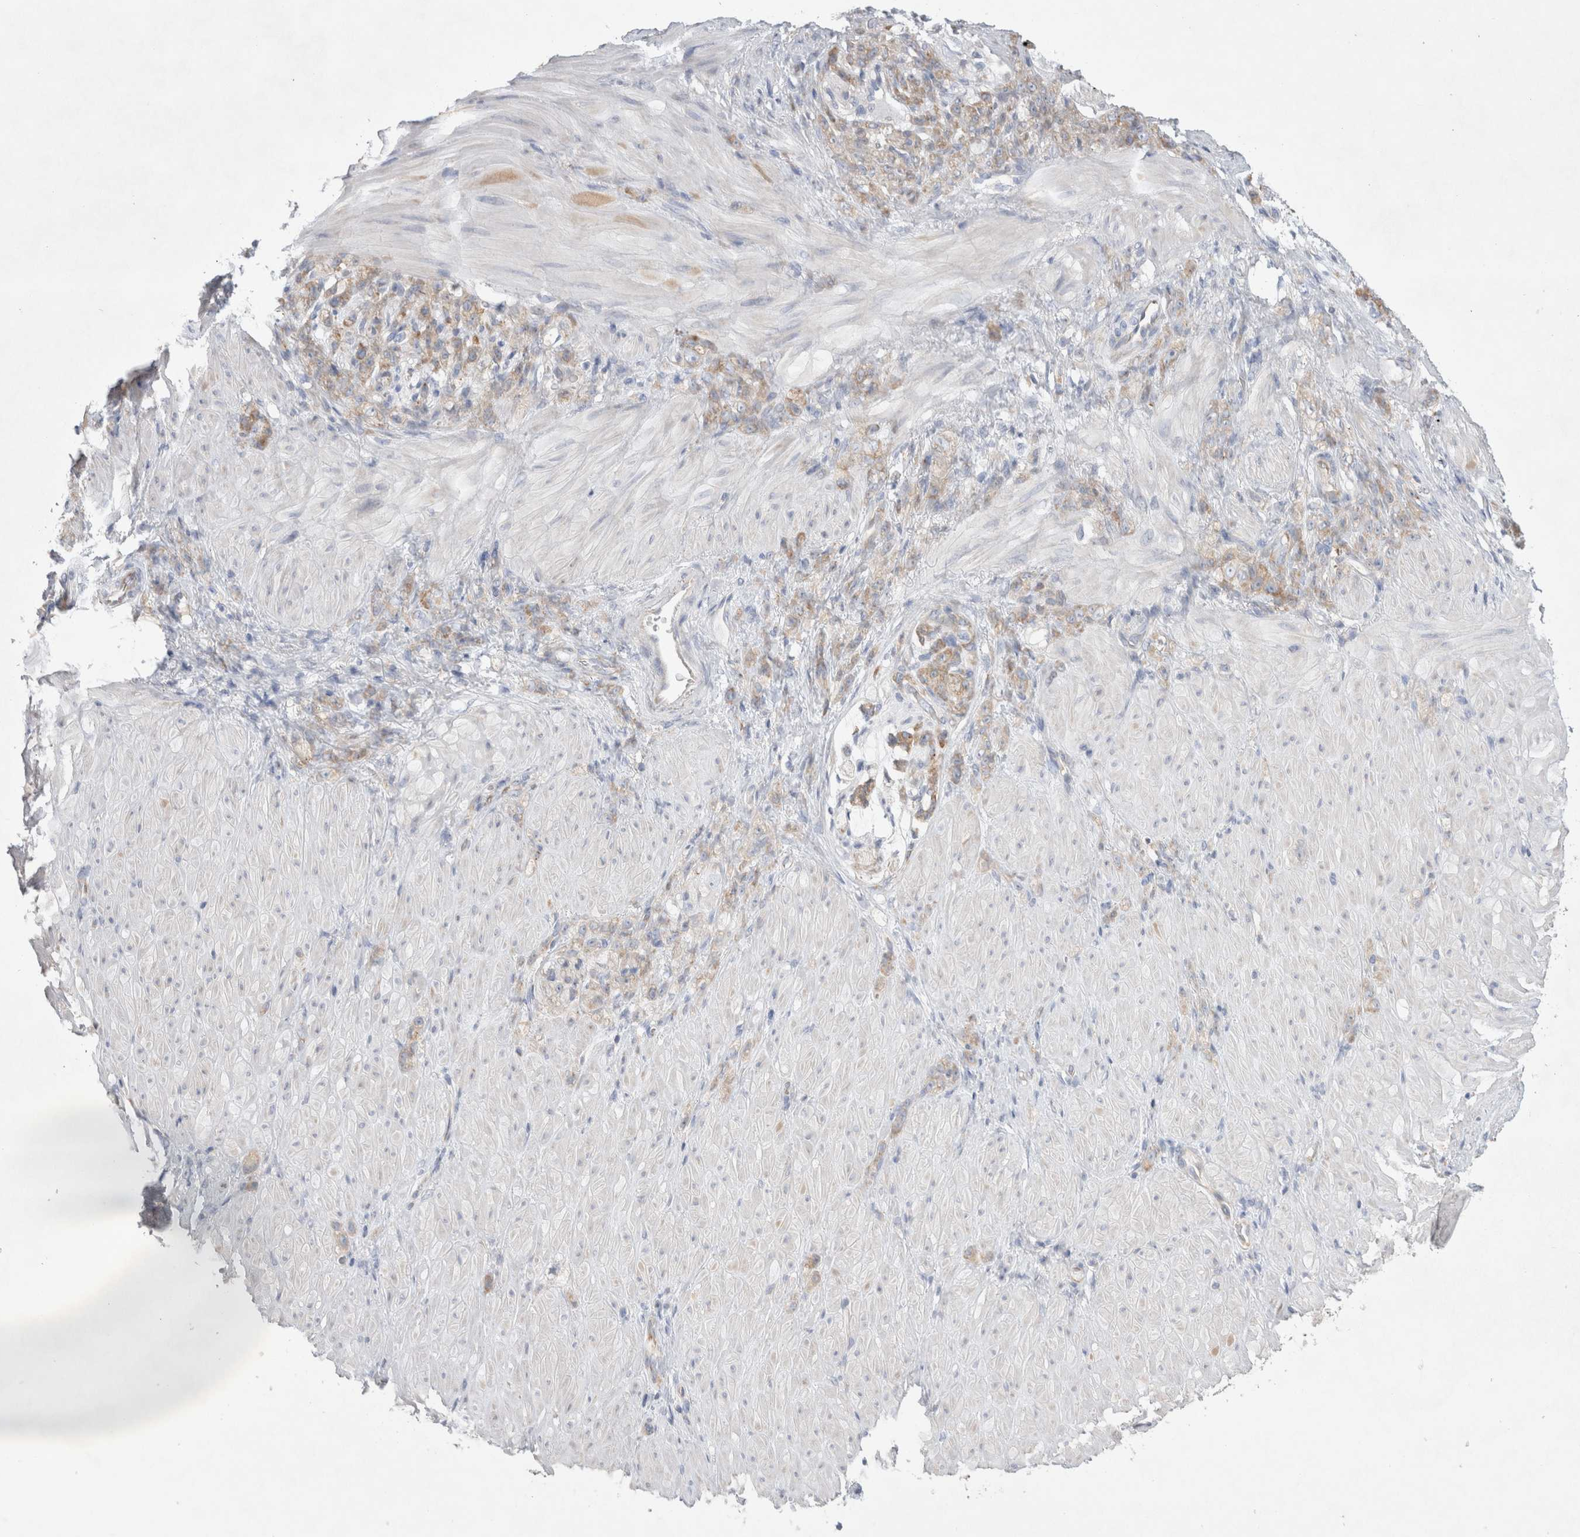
{"staining": {"intensity": "weak", "quantity": "25%-75%", "location": "cytoplasmic/membranous"}, "tissue": "stomach cancer", "cell_type": "Tumor cells", "image_type": "cancer", "snomed": [{"axis": "morphology", "description": "Normal tissue, NOS"}, {"axis": "morphology", "description": "Adenocarcinoma, NOS"}, {"axis": "topography", "description": "Stomach"}], "caption": "A high-resolution image shows immunohistochemistry (IHC) staining of stomach cancer (adenocarcinoma), which shows weak cytoplasmic/membranous staining in approximately 25%-75% of tumor cells. (DAB IHC with brightfield microscopy, high magnification).", "gene": "ZNF23", "patient": {"sex": "male", "age": 82}}